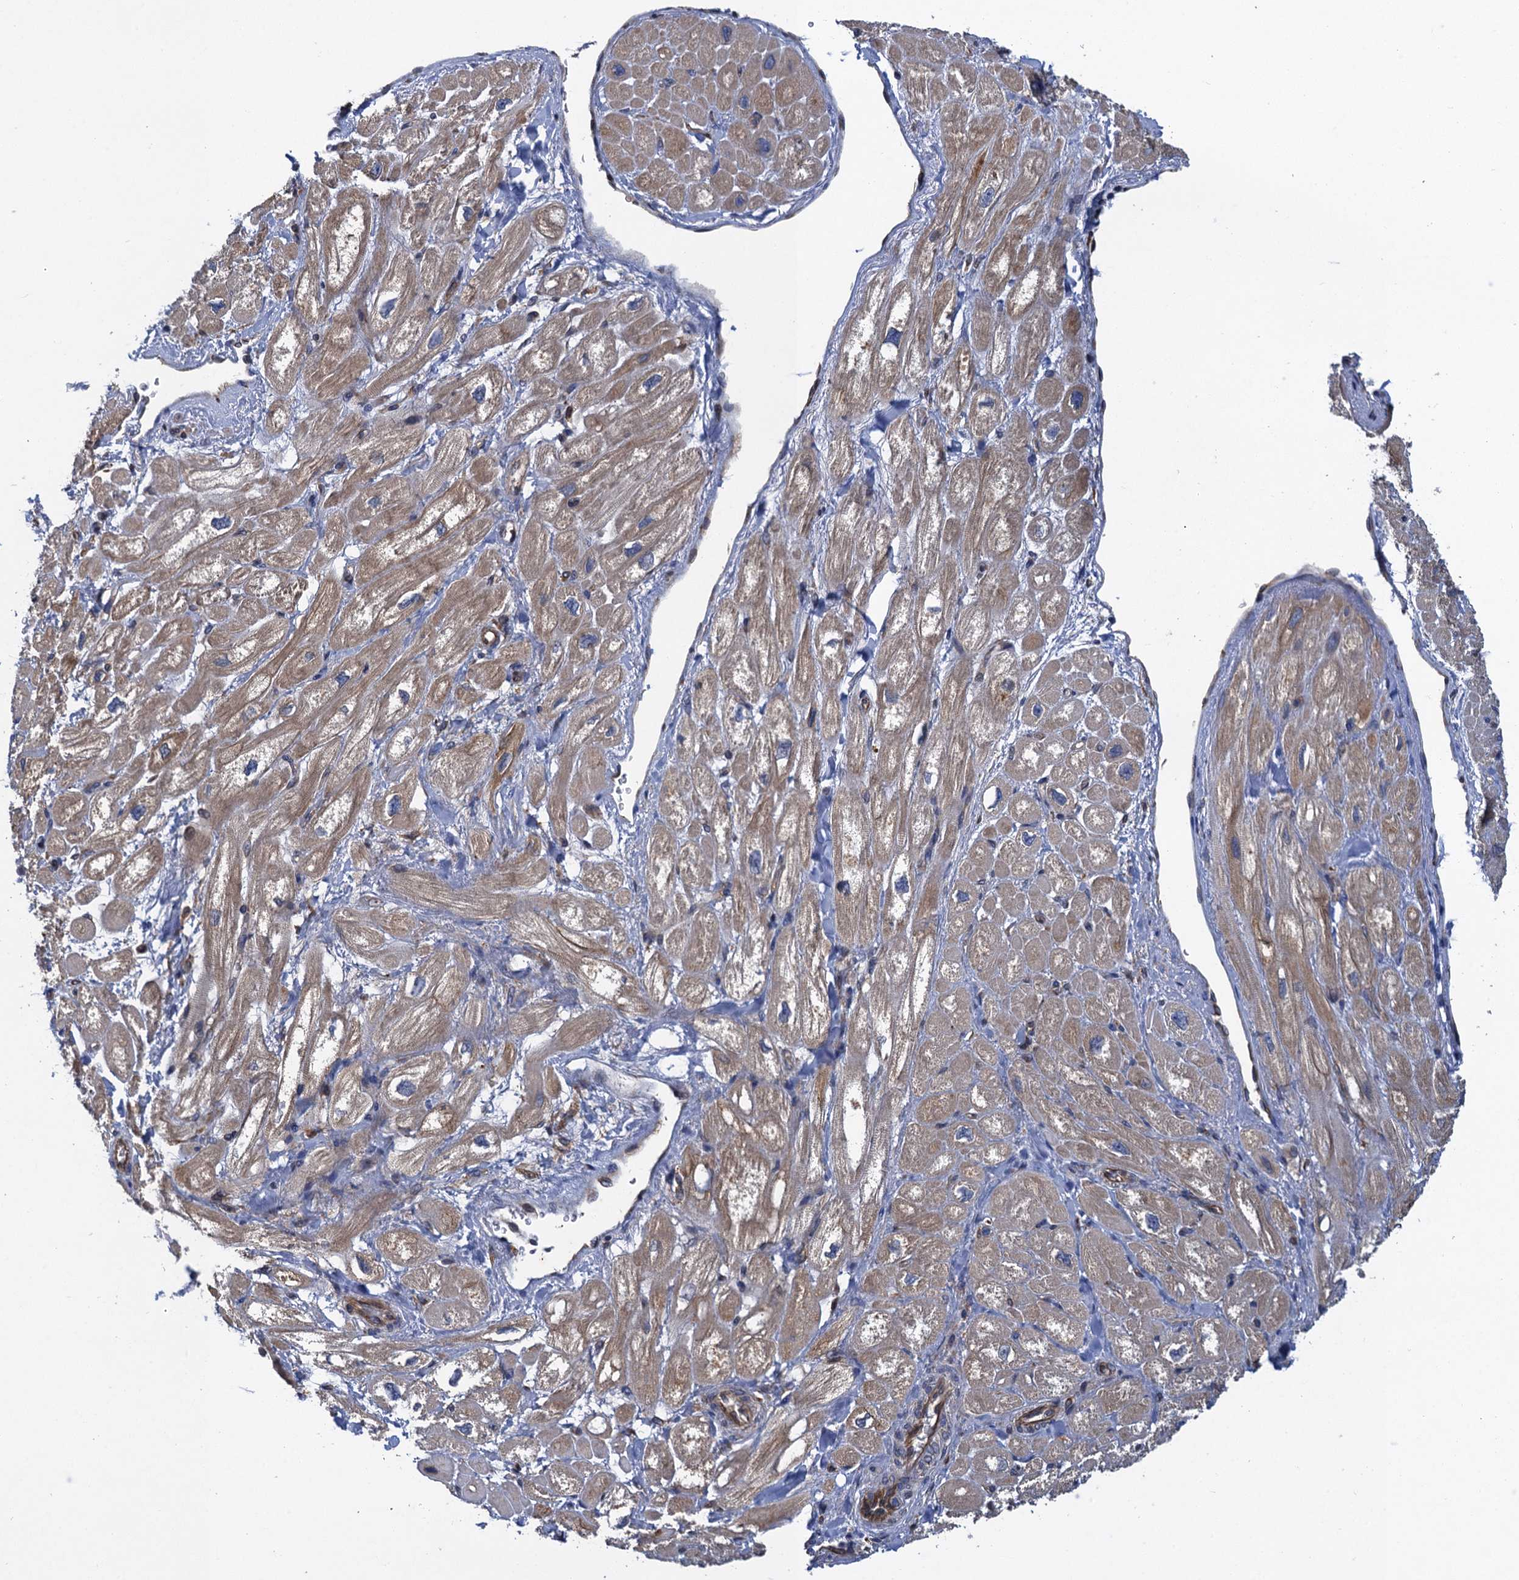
{"staining": {"intensity": "moderate", "quantity": "25%-75%", "location": "cytoplasmic/membranous"}, "tissue": "heart muscle", "cell_type": "Cardiomyocytes", "image_type": "normal", "snomed": [{"axis": "morphology", "description": "Normal tissue, NOS"}, {"axis": "topography", "description": "Heart"}], "caption": "Immunohistochemical staining of unremarkable heart muscle reveals medium levels of moderate cytoplasmic/membranous positivity in approximately 25%-75% of cardiomyocytes. The staining was performed using DAB to visualize the protein expression in brown, while the nuclei were stained in blue with hematoxylin (Magnification: 20x).", "gene": "ARMC5", "patient": {"sex": "male", "age": 65}}